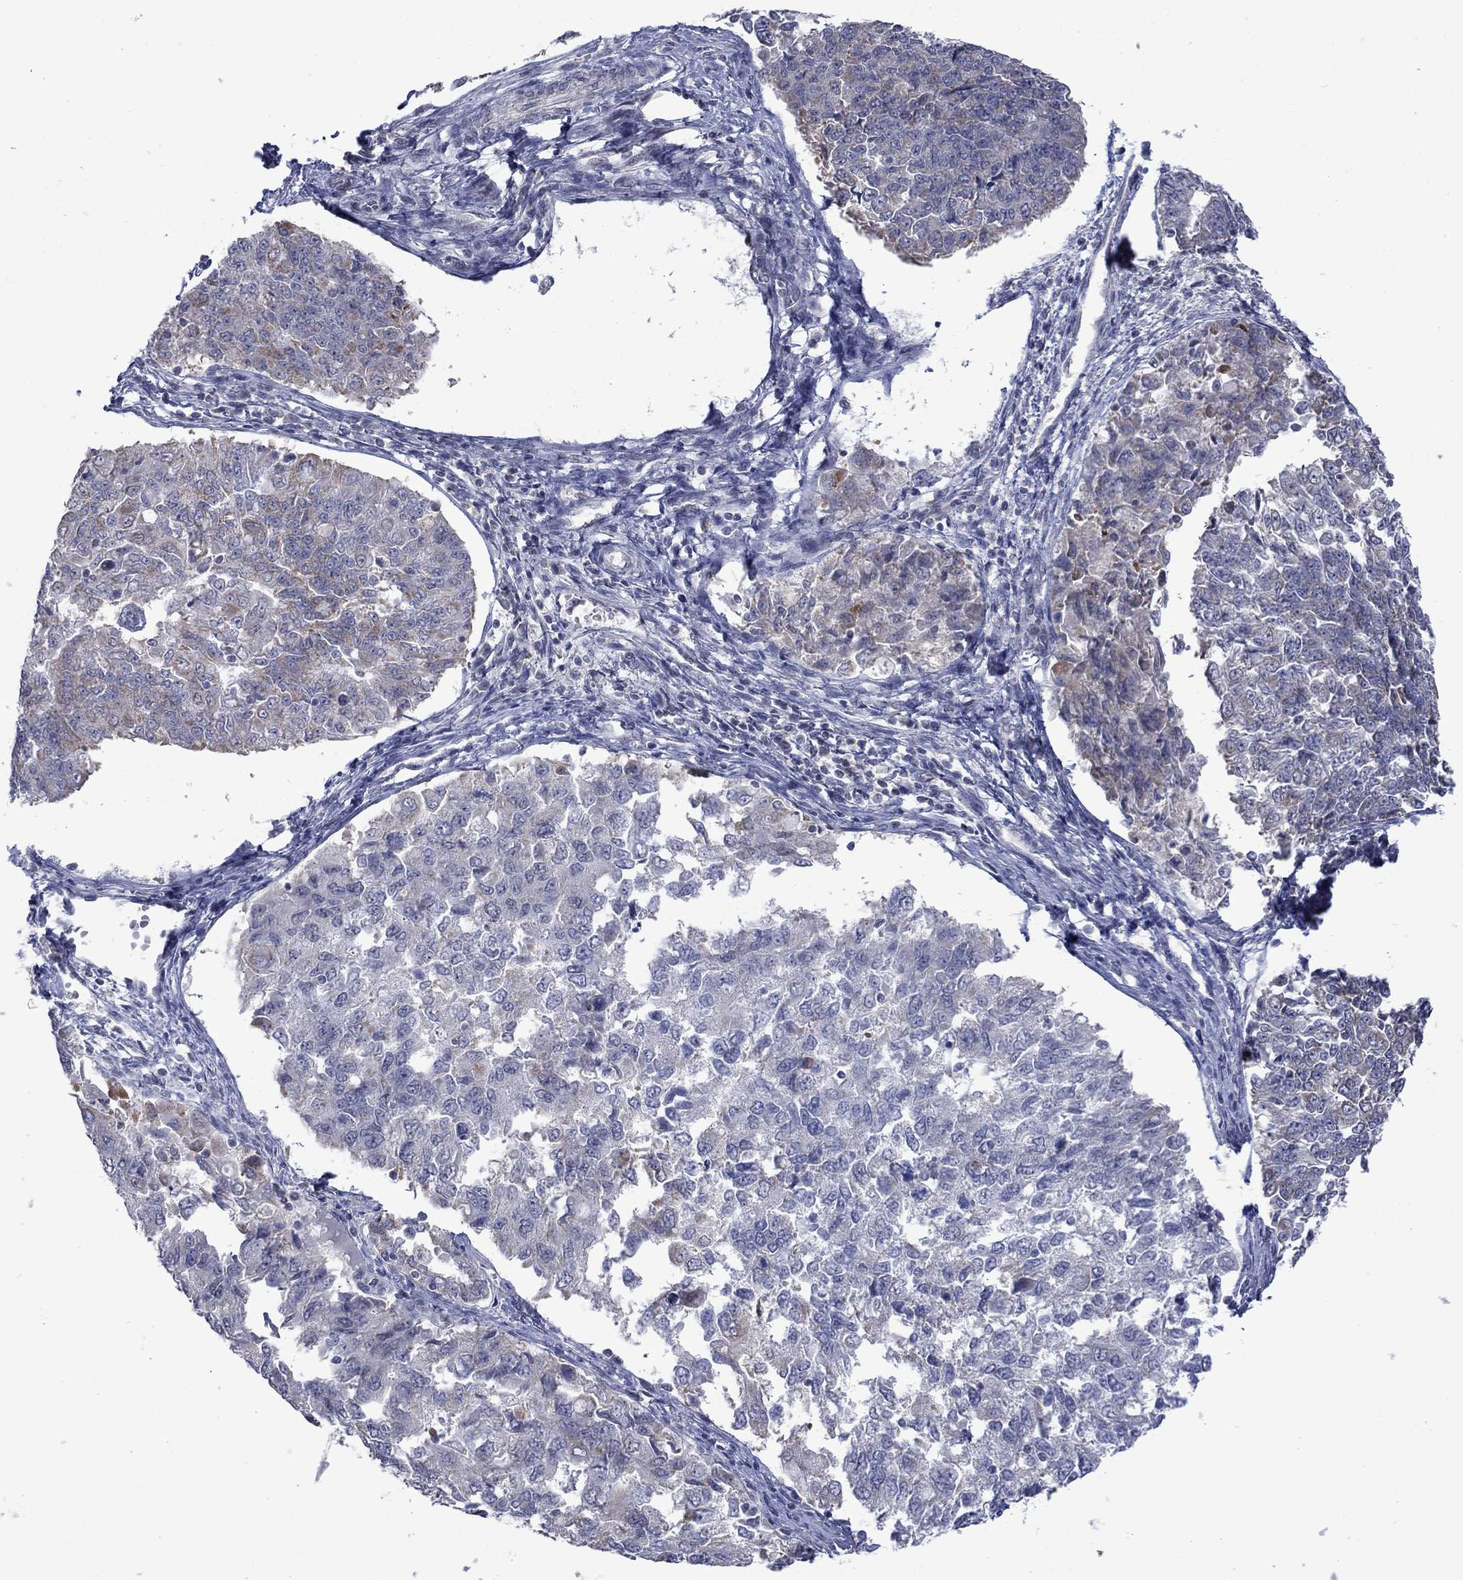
{"staining": {"intensity": "weak", "quantity": "<25%", "location": "cytoplasmic/membranous"}, "tissue": "endometrial cancer", "cell_type": "Tumor cells", "image_type": "cancer", "snomed": [{"axis": "morphology", "description": "Adenocarcinoma, NOS"}, {"axis": "topography", "description": "Endometrium"}], "caption": "An image of endometrial cancer (adenocarcinoma) stained for a protein displays no brown staining in tumor cells.", "gene": "KCNJ16", "patient": {"sex": "female", "age": 43}}